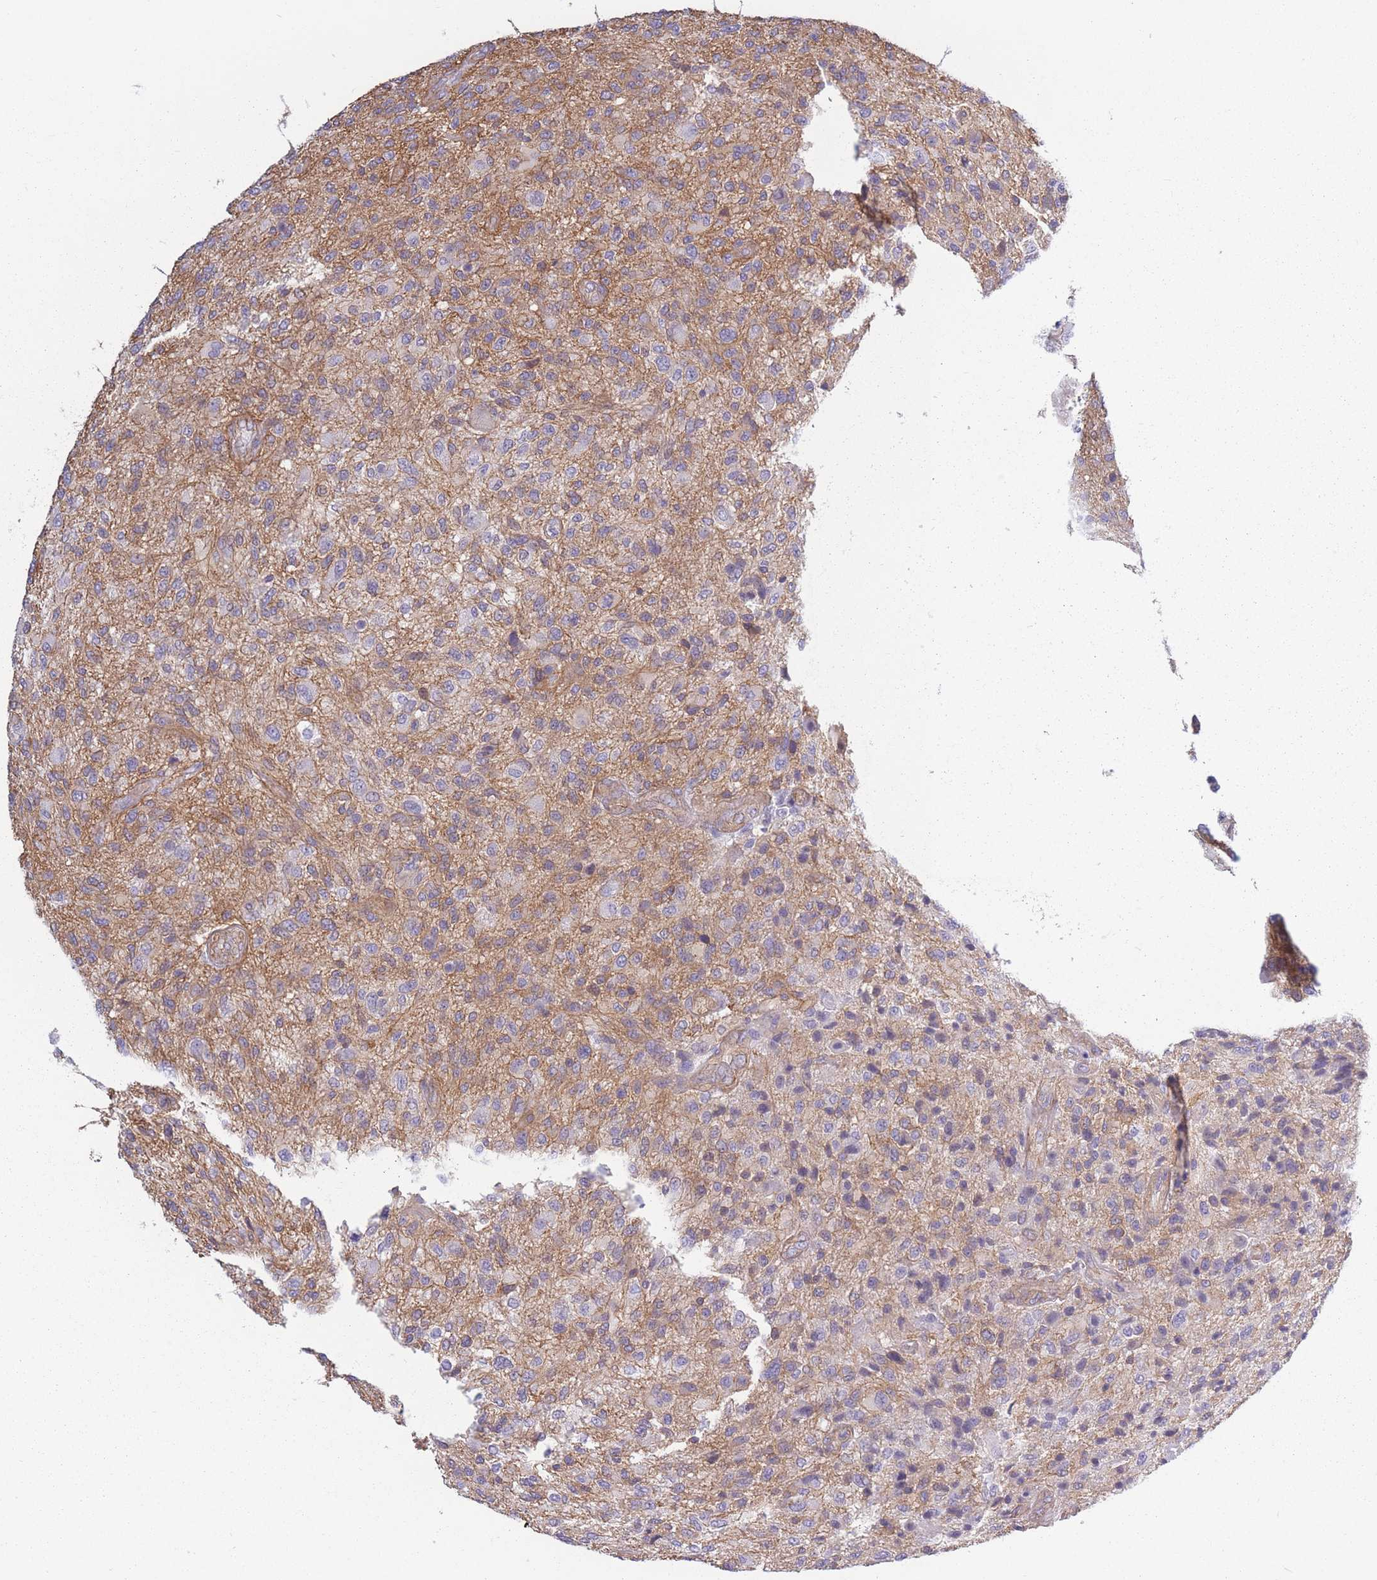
{"staining": {"intensity": "negative", "quantity": "none", "location": "none"}, "tissue": "glioma", "cell_type": "Tumor cells", "image_type": "cancer", "snomed": [{"axis": "morphology", "description": "Glioma, malignant, High grade"}, {"axis": "topography", "description": "Brain"}], "caption": "Protein analysis of high-grade glioma (malignant) reveals no significant expression in tumor cells.", "gene": "ADD1", "patient": {"sex": "male", "age": 47}}